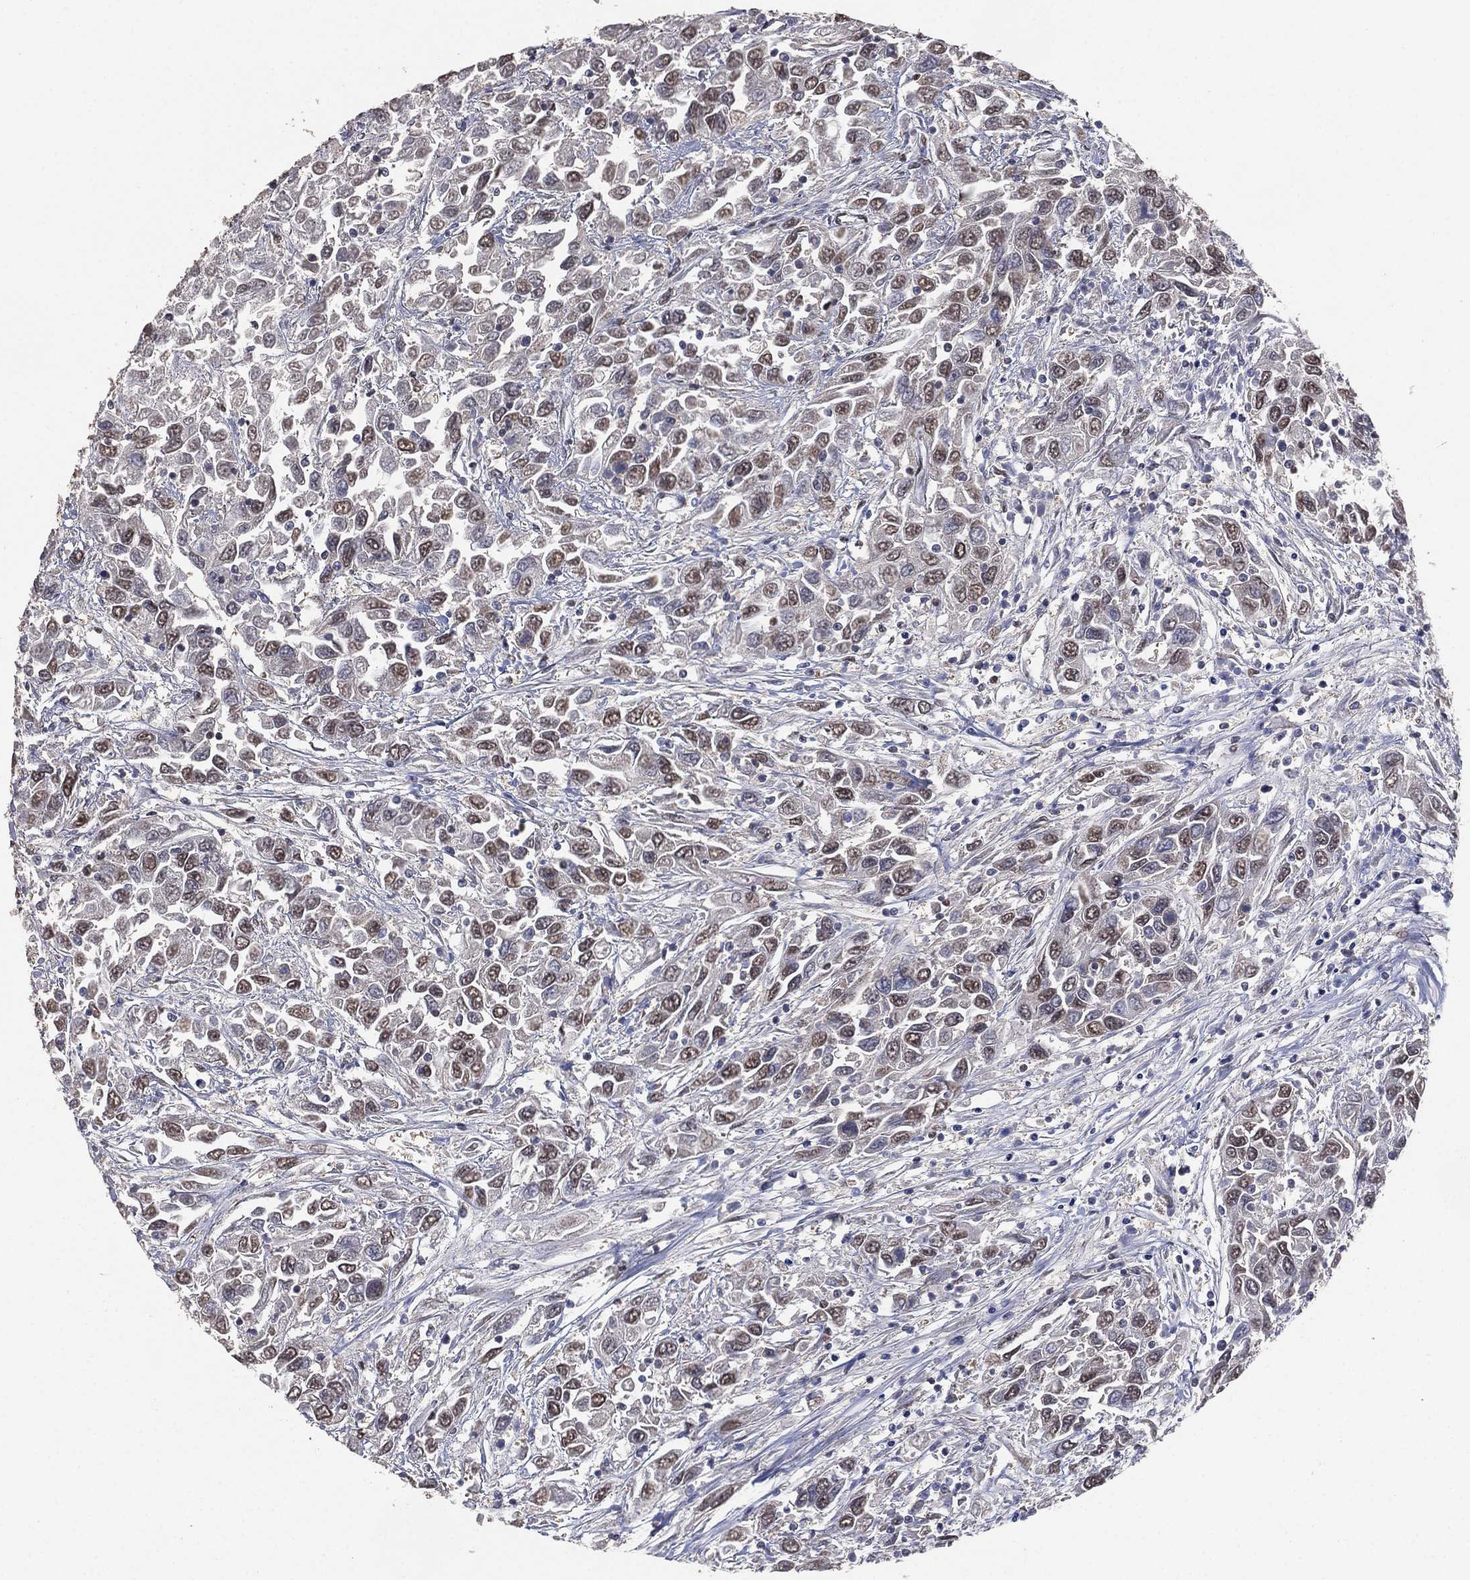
{"staining": {"intensity": "moderate", "quantity": "<25%", "location": "nuclear"}, "tissue": "urothelial cancer", "cell_type": "Tumor cells", "image_type": "cancer", "snomed": [{"axis": "morphology", "description": "Urothelial carcinoma, High grade"}, {"axis": "topography", "description": "Urinary bladder"}], "caption": "Tumor cells reveal low levels of moderate nuclear positivity in approximately <25% of cells in urothelial cancer.", "gene": "ALDH7A1", "patient": {"sex": "male", "age": 76}}